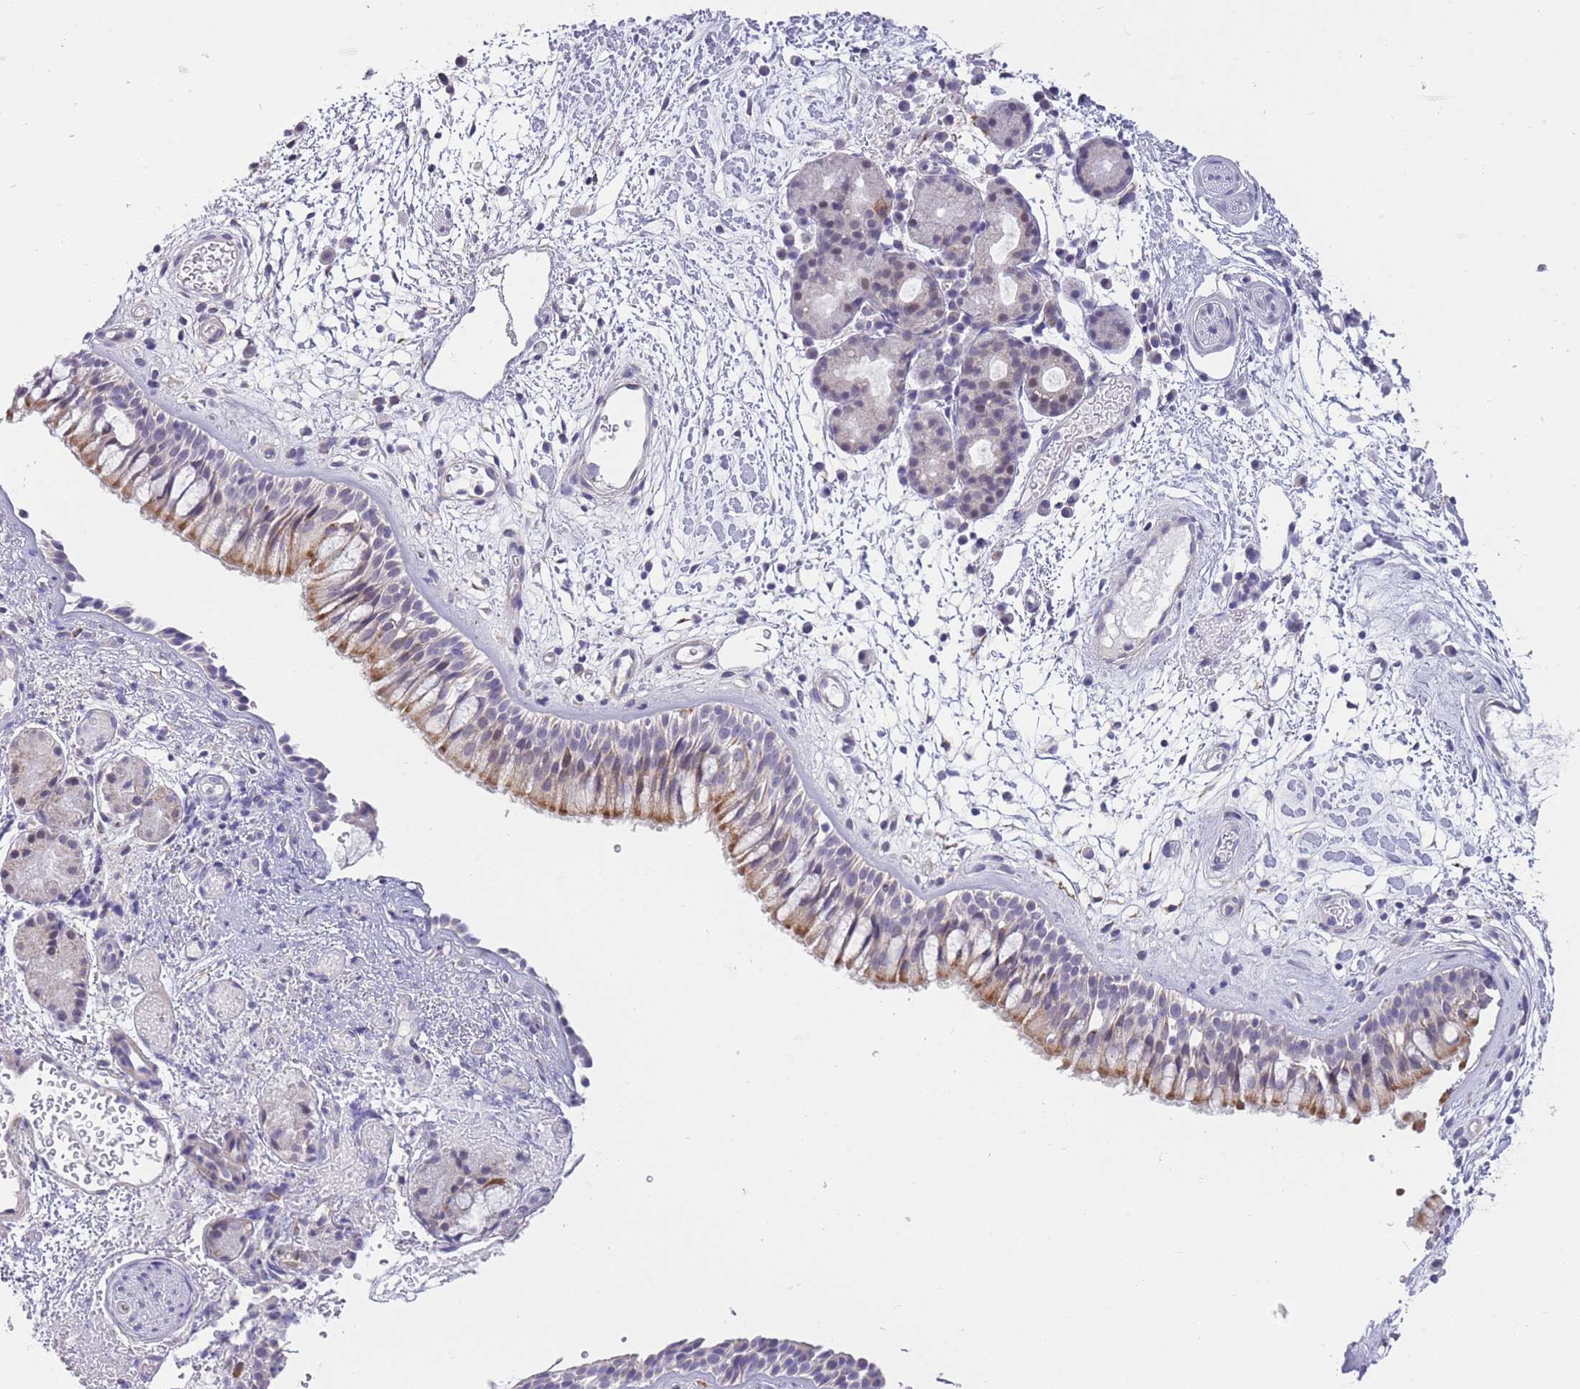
{"staining": {"intensity": "moderate", "quantity": ">75%", "location": "cytoplasmic/membranous"}, "tissue": "nasopharynx", "cell_type": "Respiratory epithelial cells", "image_type": "normal", "snomed": [{"axis": "morphology", "description": "Normal tissue, NOS"}, {"axis": "topography", "description": "Nasopharynx"}], "caption": "Protein expression analysis of benign nasopharynx displays moderate cytoplasmic/membranous staining in approximately >75% of respiratory epithelial cells.", "gene": "ZBTB24", "patient": {"sex": "male", "age": 65}}